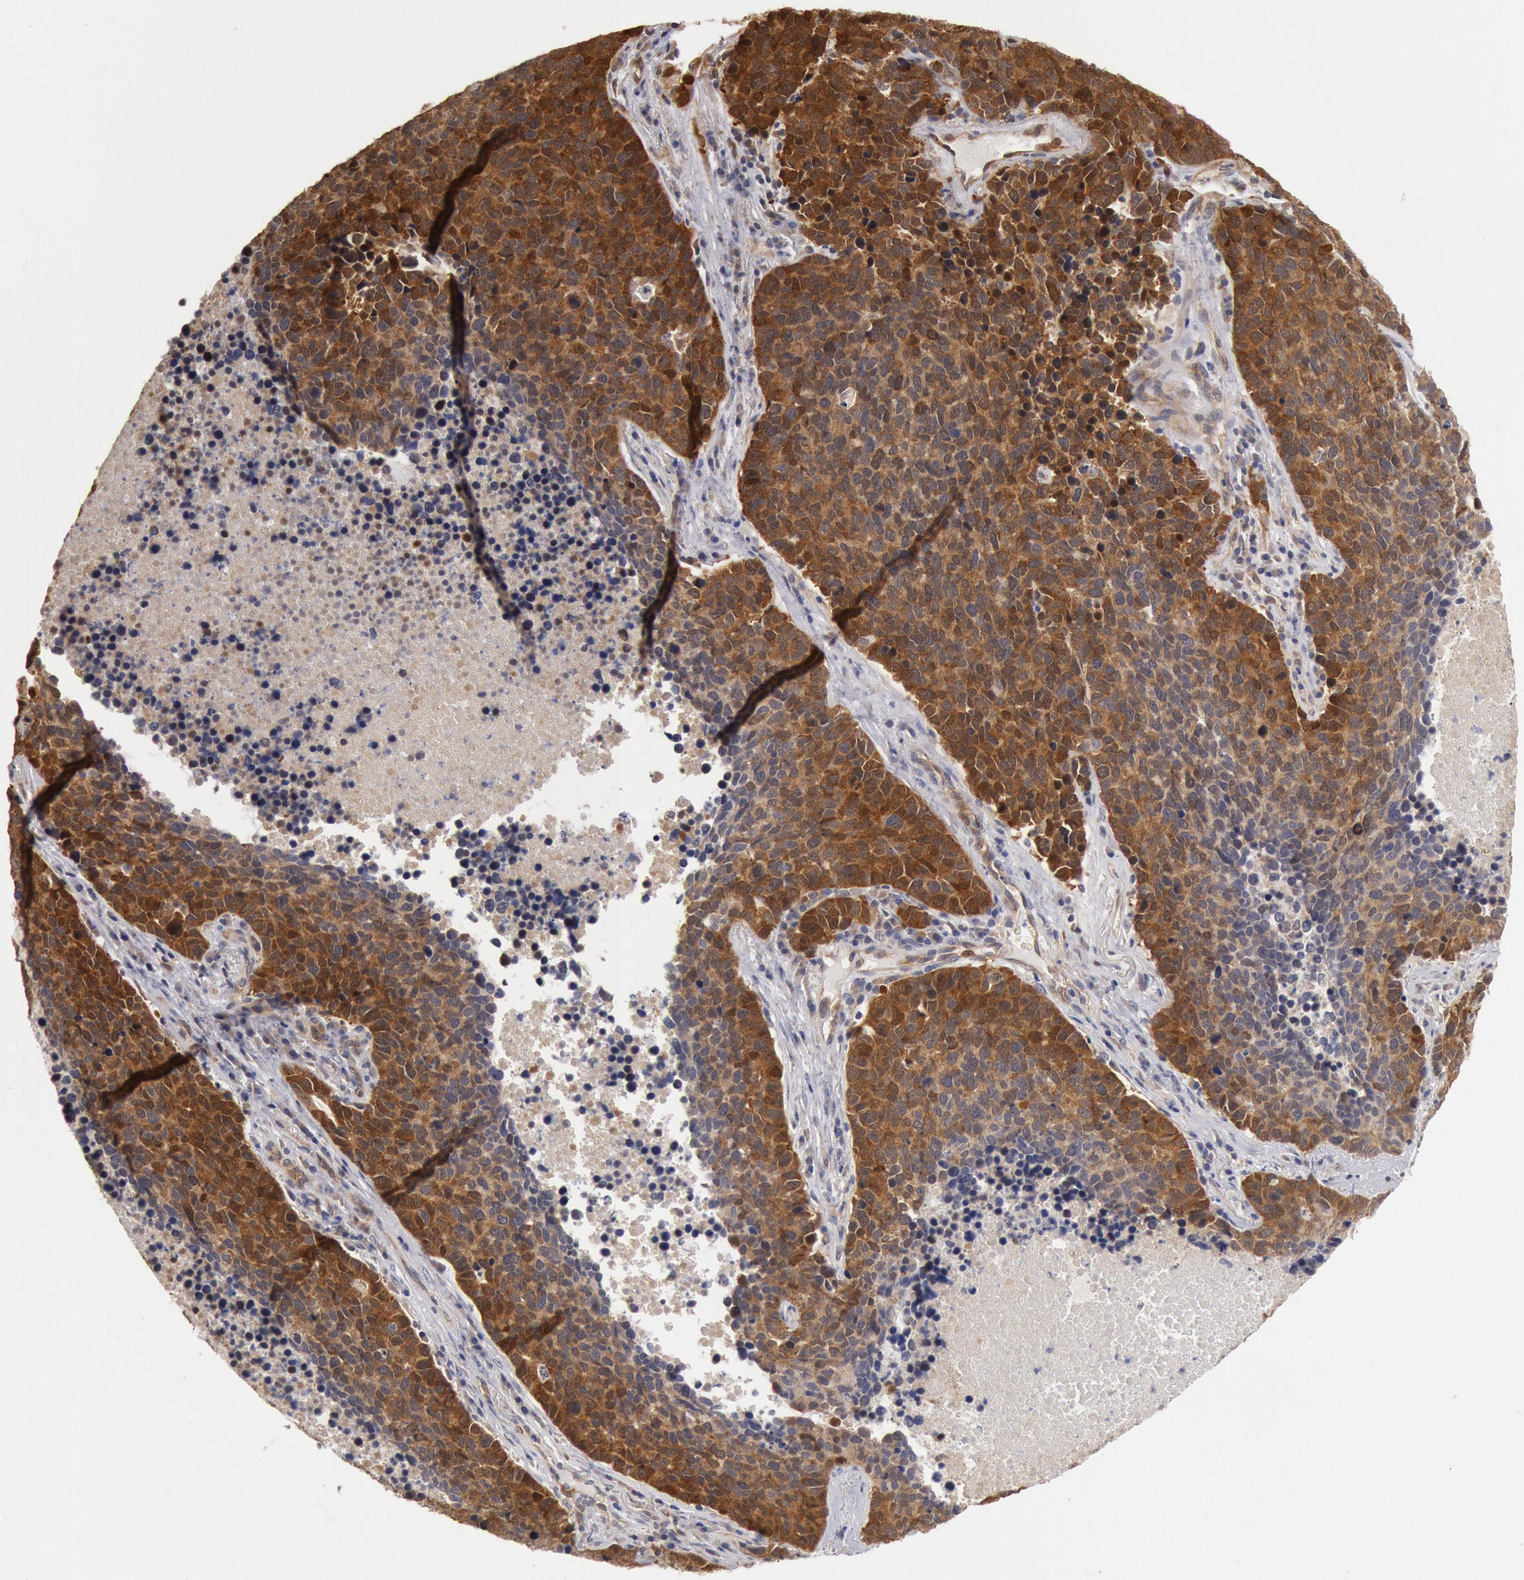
{"staining": {"intensity": "strong", "quantity": "25%-75%", "location": "cytoplasmic/membranous"}, "tissue": "lung cancer", "cell_type": "Tumor cells", "image_type": "cancer", "snomed": [{"axis": "morphology", "description": "Neoplasm, malignant, NOS"}, {"axis": "topography", "description": "Lung"}], "caption": "This is an image of immunohistochemistry staining of lung cancer (neoplasm (malignant)), which shows strong staining in the cytoplasmic/membranous of tumor cells.", "gene": "DNAJA1", "patient": {"sex": "female", "age": 75}}